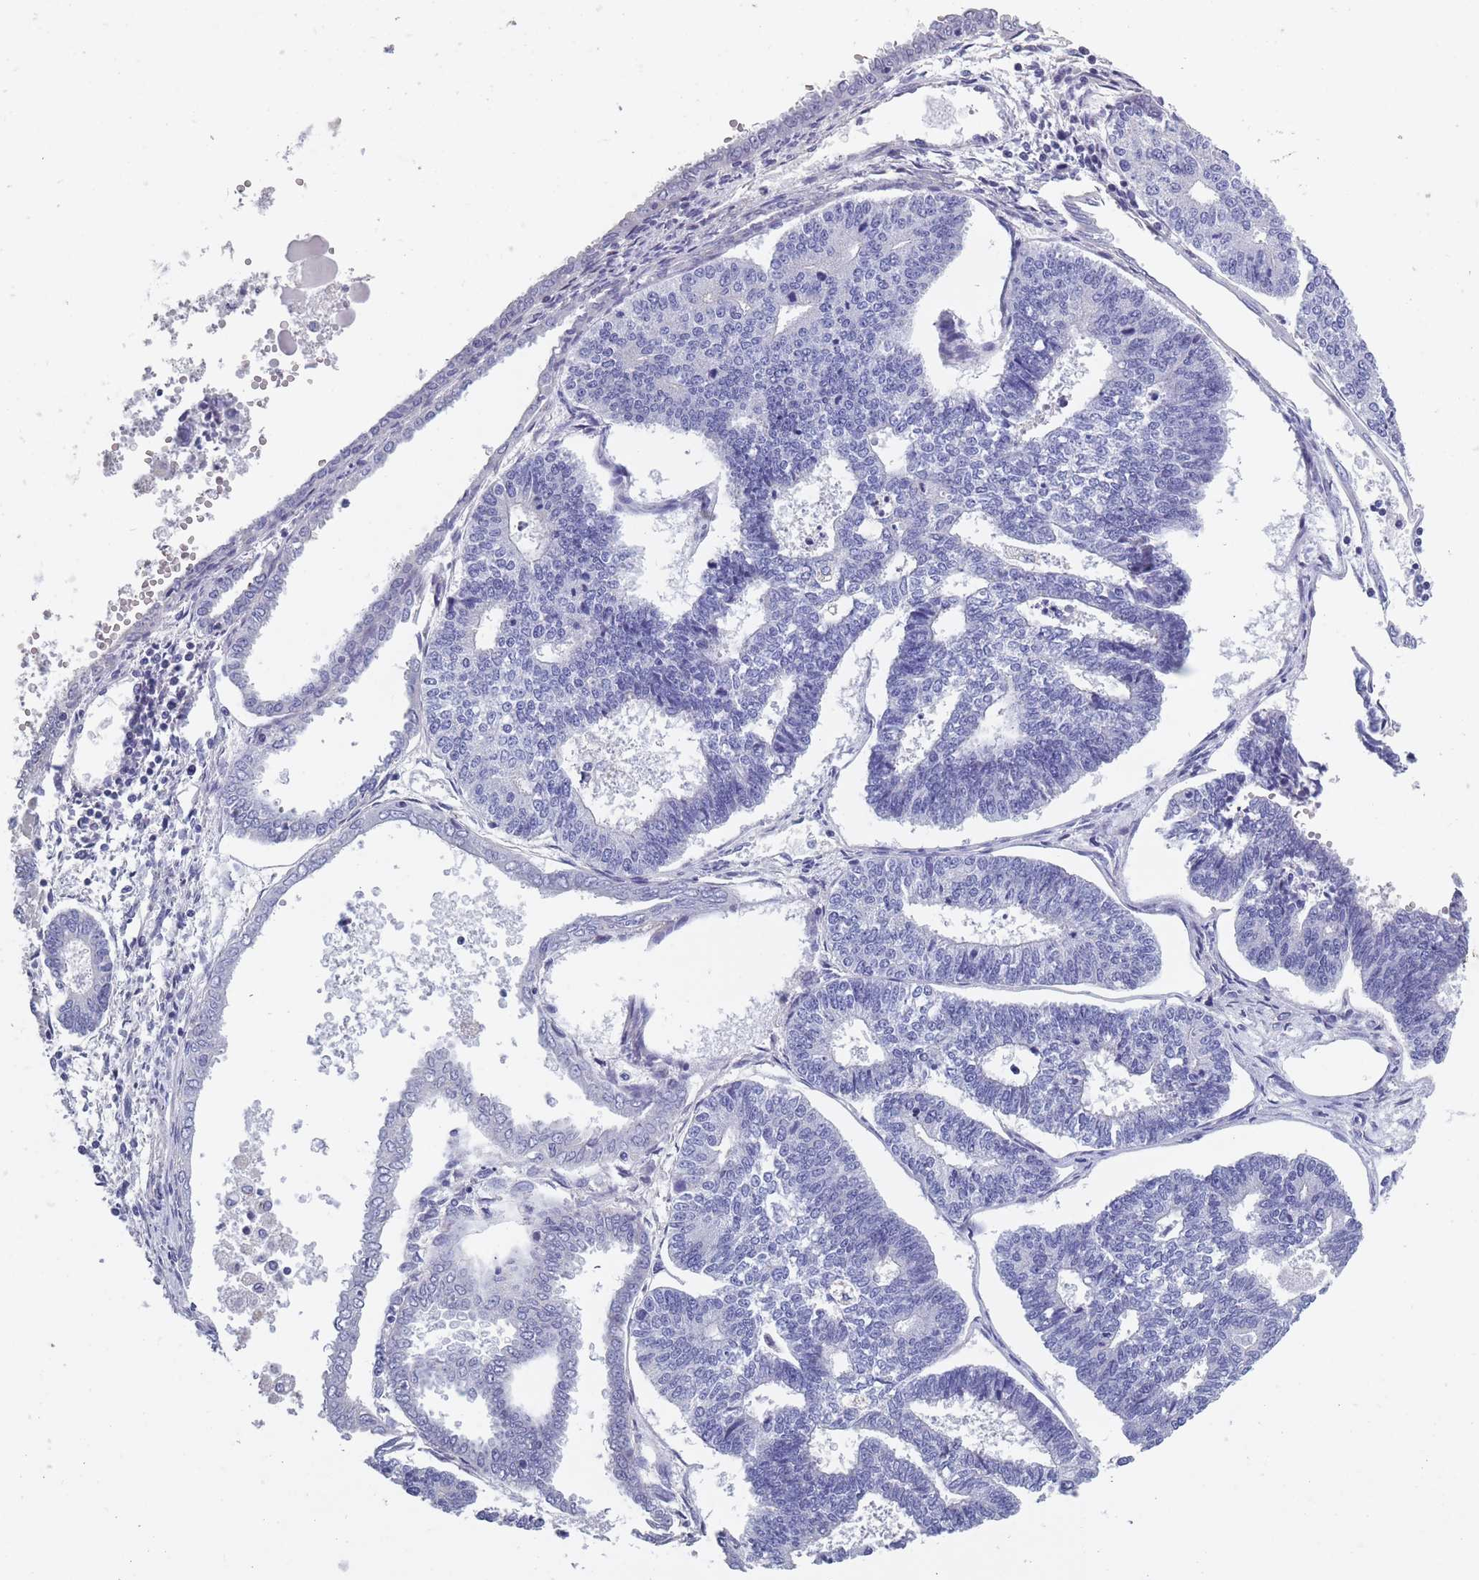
{"staining": {"intensity": "negative", "quantity": "none", "location": "none"}, "tissue": "endometrial cancer", "cell_type": "Tumor cells", "image_type": "cancer", "snomed": [{"axis": "morphology", "description": "Adenocarcinoma, NOS"}, {"axis": "topography", "description": "Endometrium"}], "caption": "The photomicrograph exhibits no significant staining in tumor cells of endometrial adenocarcinoma.", "gene": "OR4C5", "patient": {"sex": "female", "age": 70}}